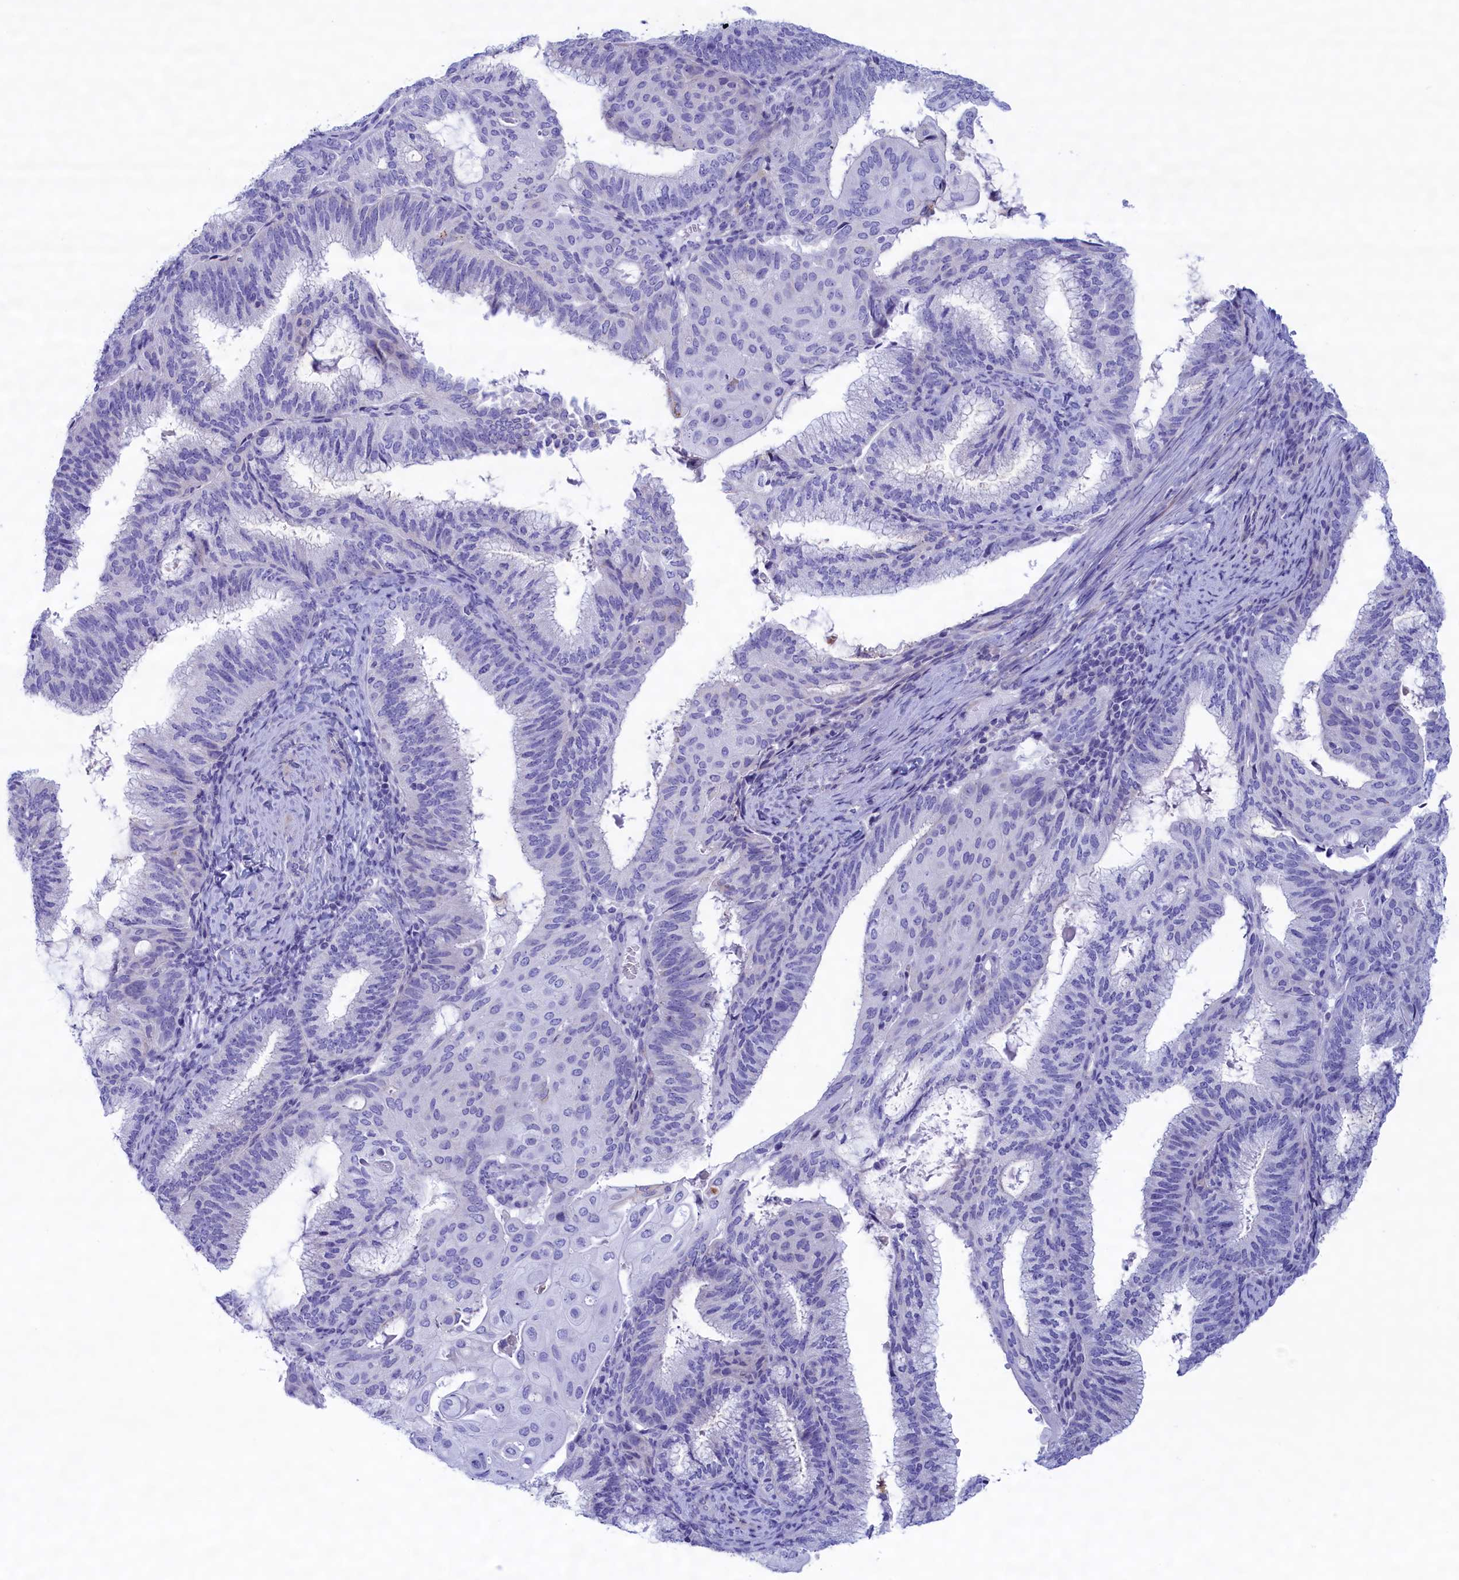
{"staining": {"intensity": "negative", "quantity": "none", "location": "none"}, "tissue": "endometrial cancer", "cell_type": "Tumor cells", "image_type": "cancer", "snomed": [{"axis": "morphology", "description": "Adenocarcinoma, NOS"}, {"axis": "topography", "description": "Endometrium"}], "caption": "The micrograph demonstrates no staining of tumor cells in endometrial cancer (adenocarcinoma).", "gene": "MPV17L2", "patient": {"sex": "female", "age": 49}}